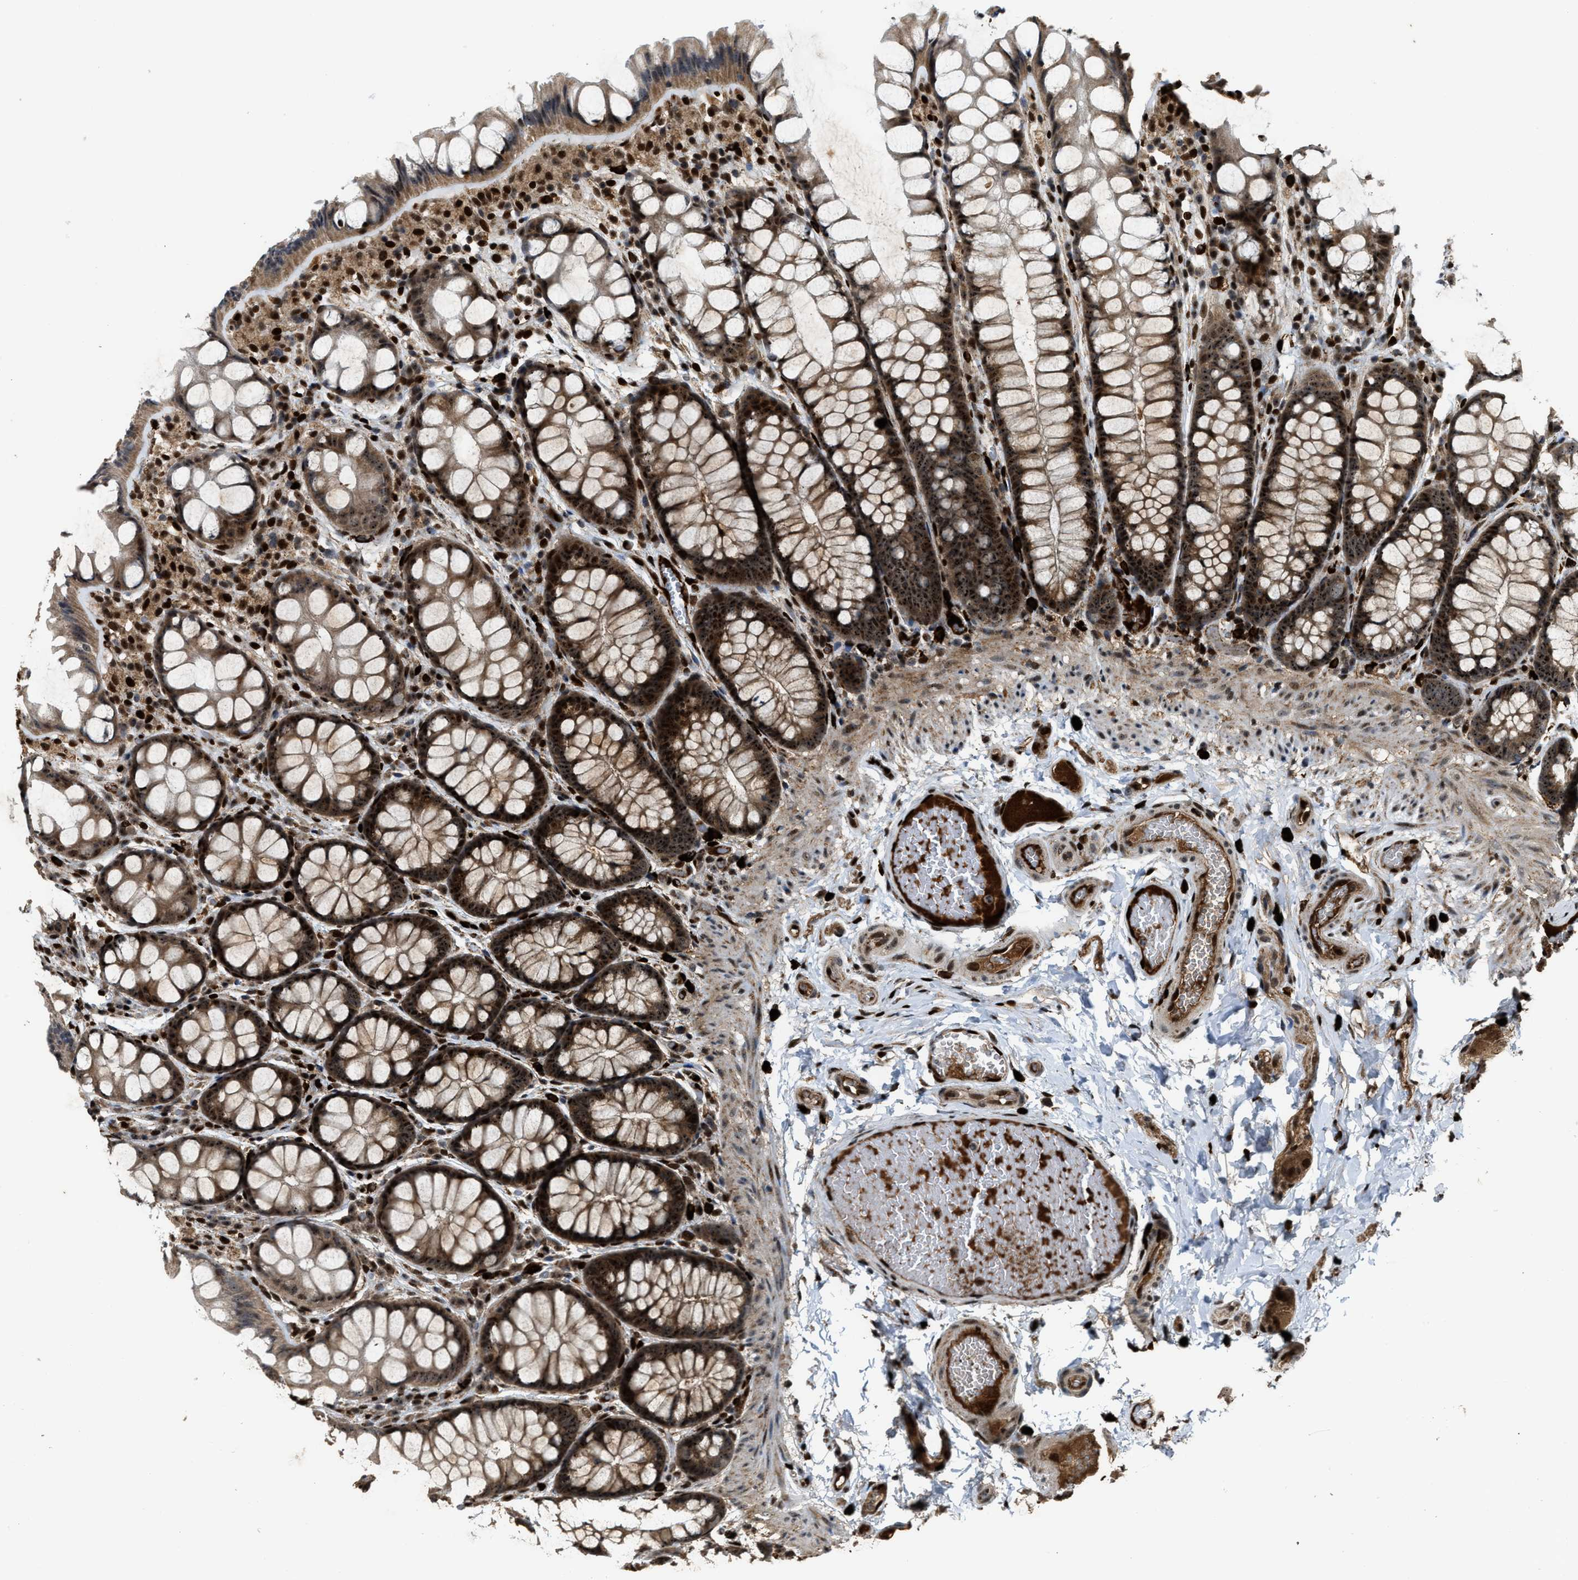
{"staining": {"intensity": "strong", "quantity": ">75%", "location": "cytoplasmic/membranous,nuclear"}, "tissue": "colon", "cell_type": "Endothelial cells", "image_type": "normal", "snomed": [{"axis": "morphology", "description": "Normal tissue, NOS"}, {"axis": "topography", "description": "Colon"}], "caption": "The immunohistochemical stain shows strong cytoplasmic/membranous,nuclear positivity in endothelial cells of unremarkable colon.", "gene": "ZNF687", "patient": {"sex": "male", "age": 47}}